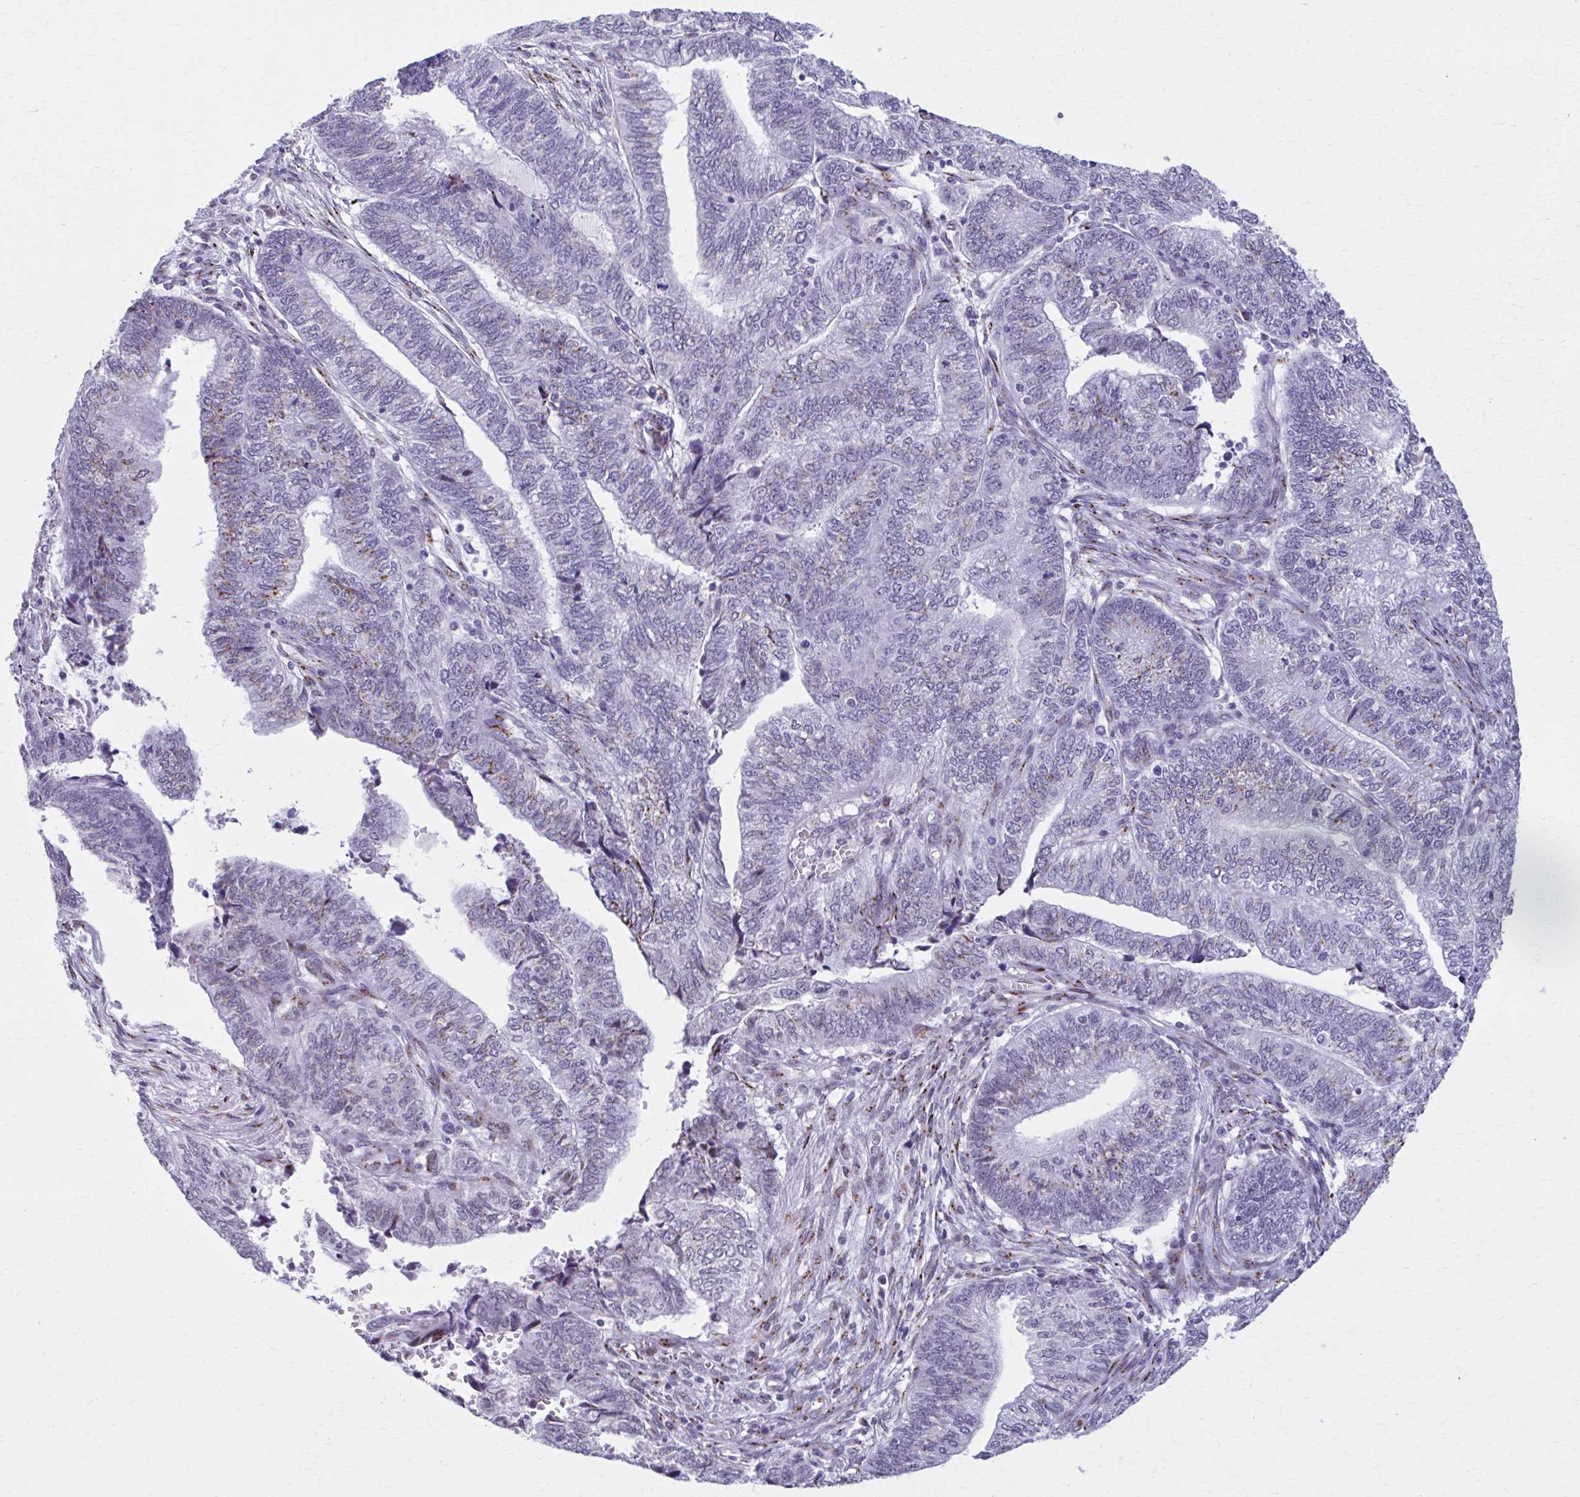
{"staining": {"intensity": "moderate", "quantity": "<25%", "location": "cytoplasmic/membranous"}, "tissue": "endometrial cancer", "cell_type": "Tumor cells", "image_type": "cancer", "snomed": [{"axis": "morphology", "description": "Adenocarcinoma, NOS"}, {"axis": "topography", "description": "Uterus"}, {"axis": "topography", "description": "Endometrium"}], "caption": "Immunohistochemical staining of human endometrial adenocarcinoma demonstrates moderate cytoplasmic/membranous protein positivity in about <25% of tumor cells.", "gene": "ZNF682", "patient": {"sex": "female", "age": 70}}